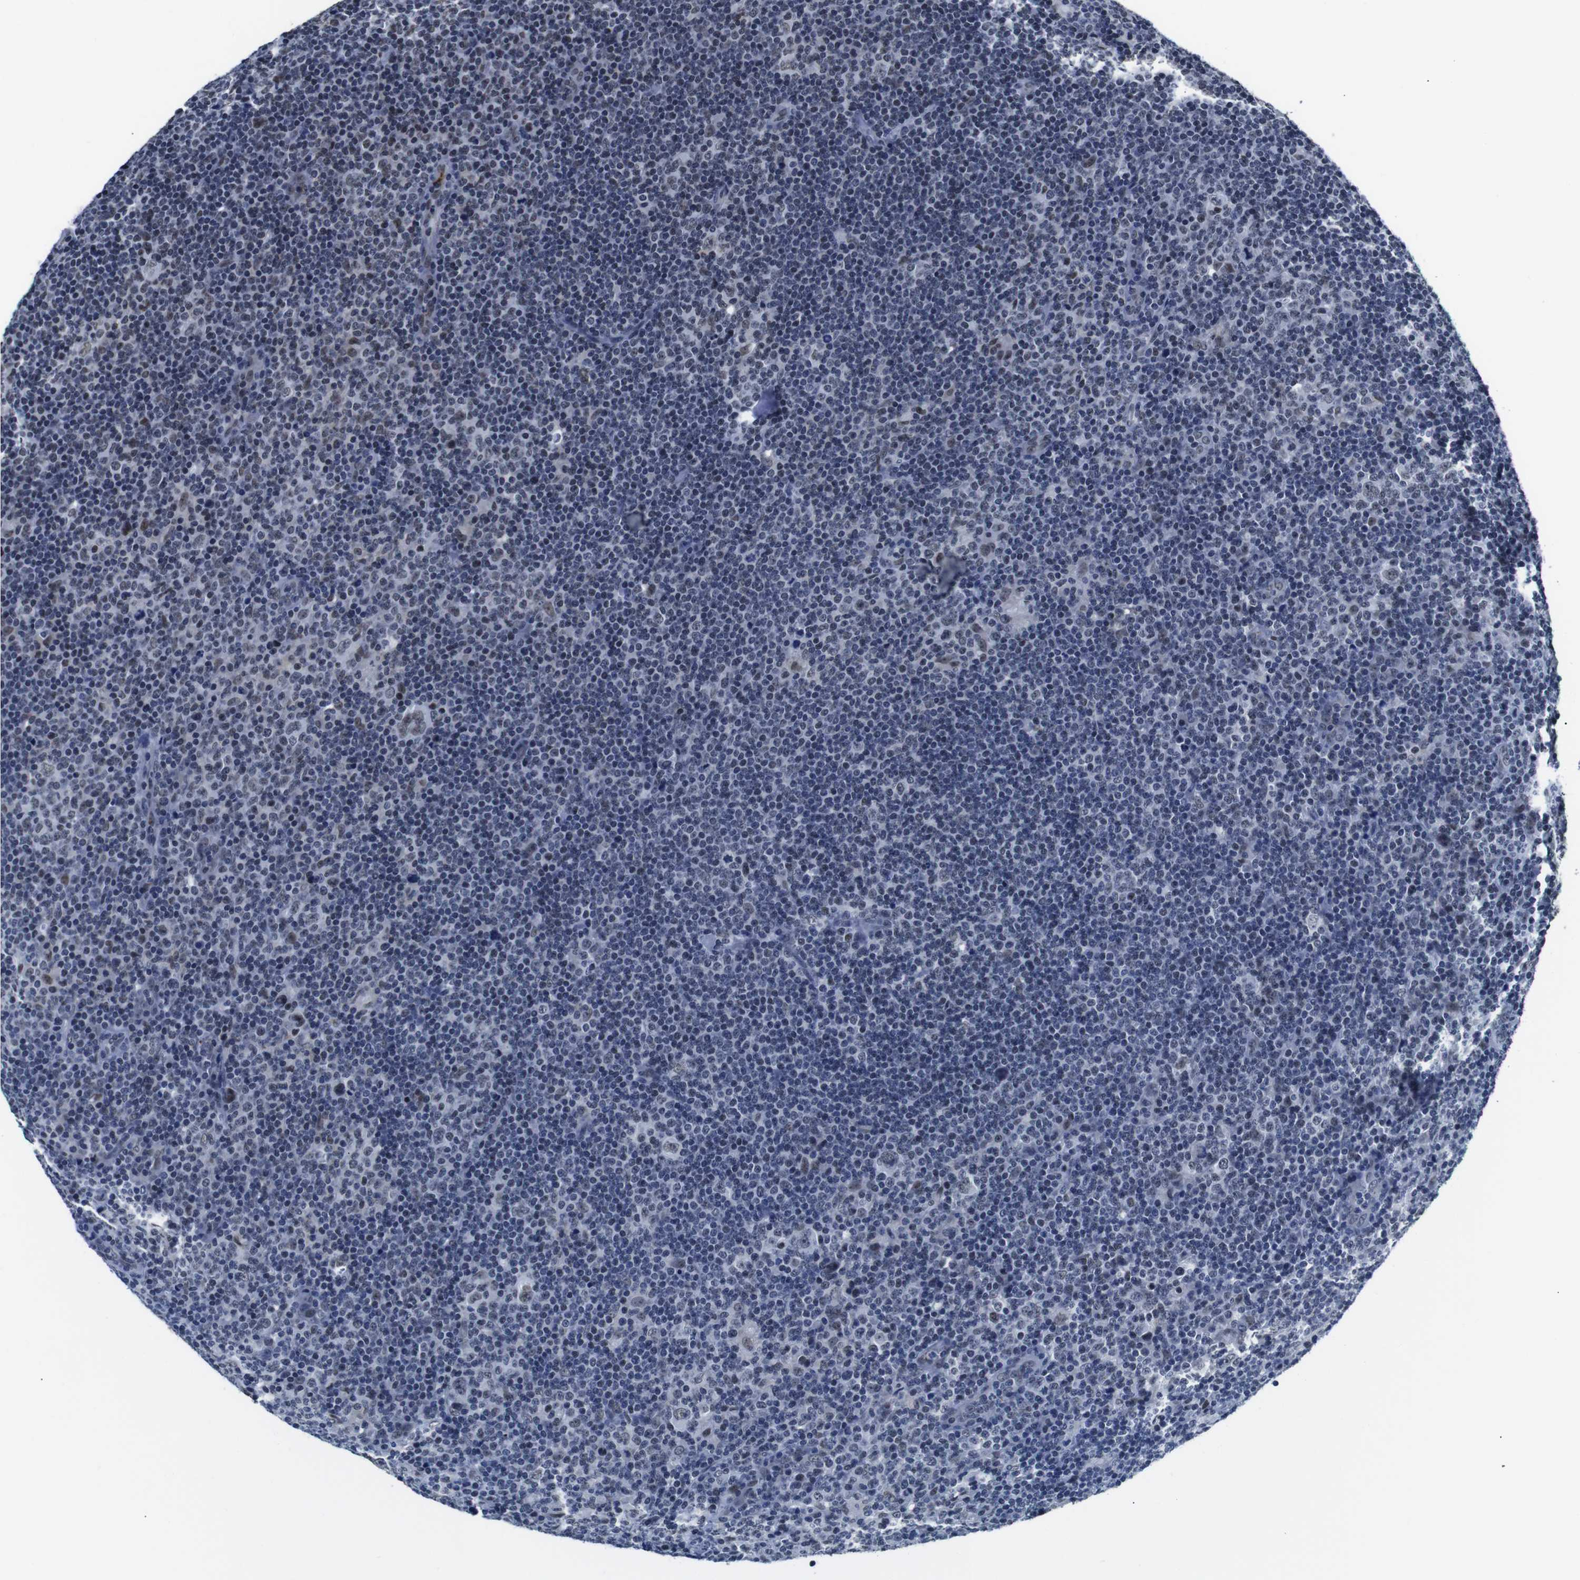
{"staining": {"intensity": "weak", "quantity": ">75%", "location": "nuclear"}, "tissue": "lymphoma", "cell_type": "Tumor cells", "image_type": "cancer", "snomed": [{"axis": "morphology", "description": "Hodgkin's disease, NOS"}, {"axis": "topography", "description": "Lymph node"}], "caption": "Tumor cells display low levels of weak nuclear staining in about >75% of cells in lymphoma.", "gene": "ILDR2", "patient": {"sex": "female", "age": 57}}